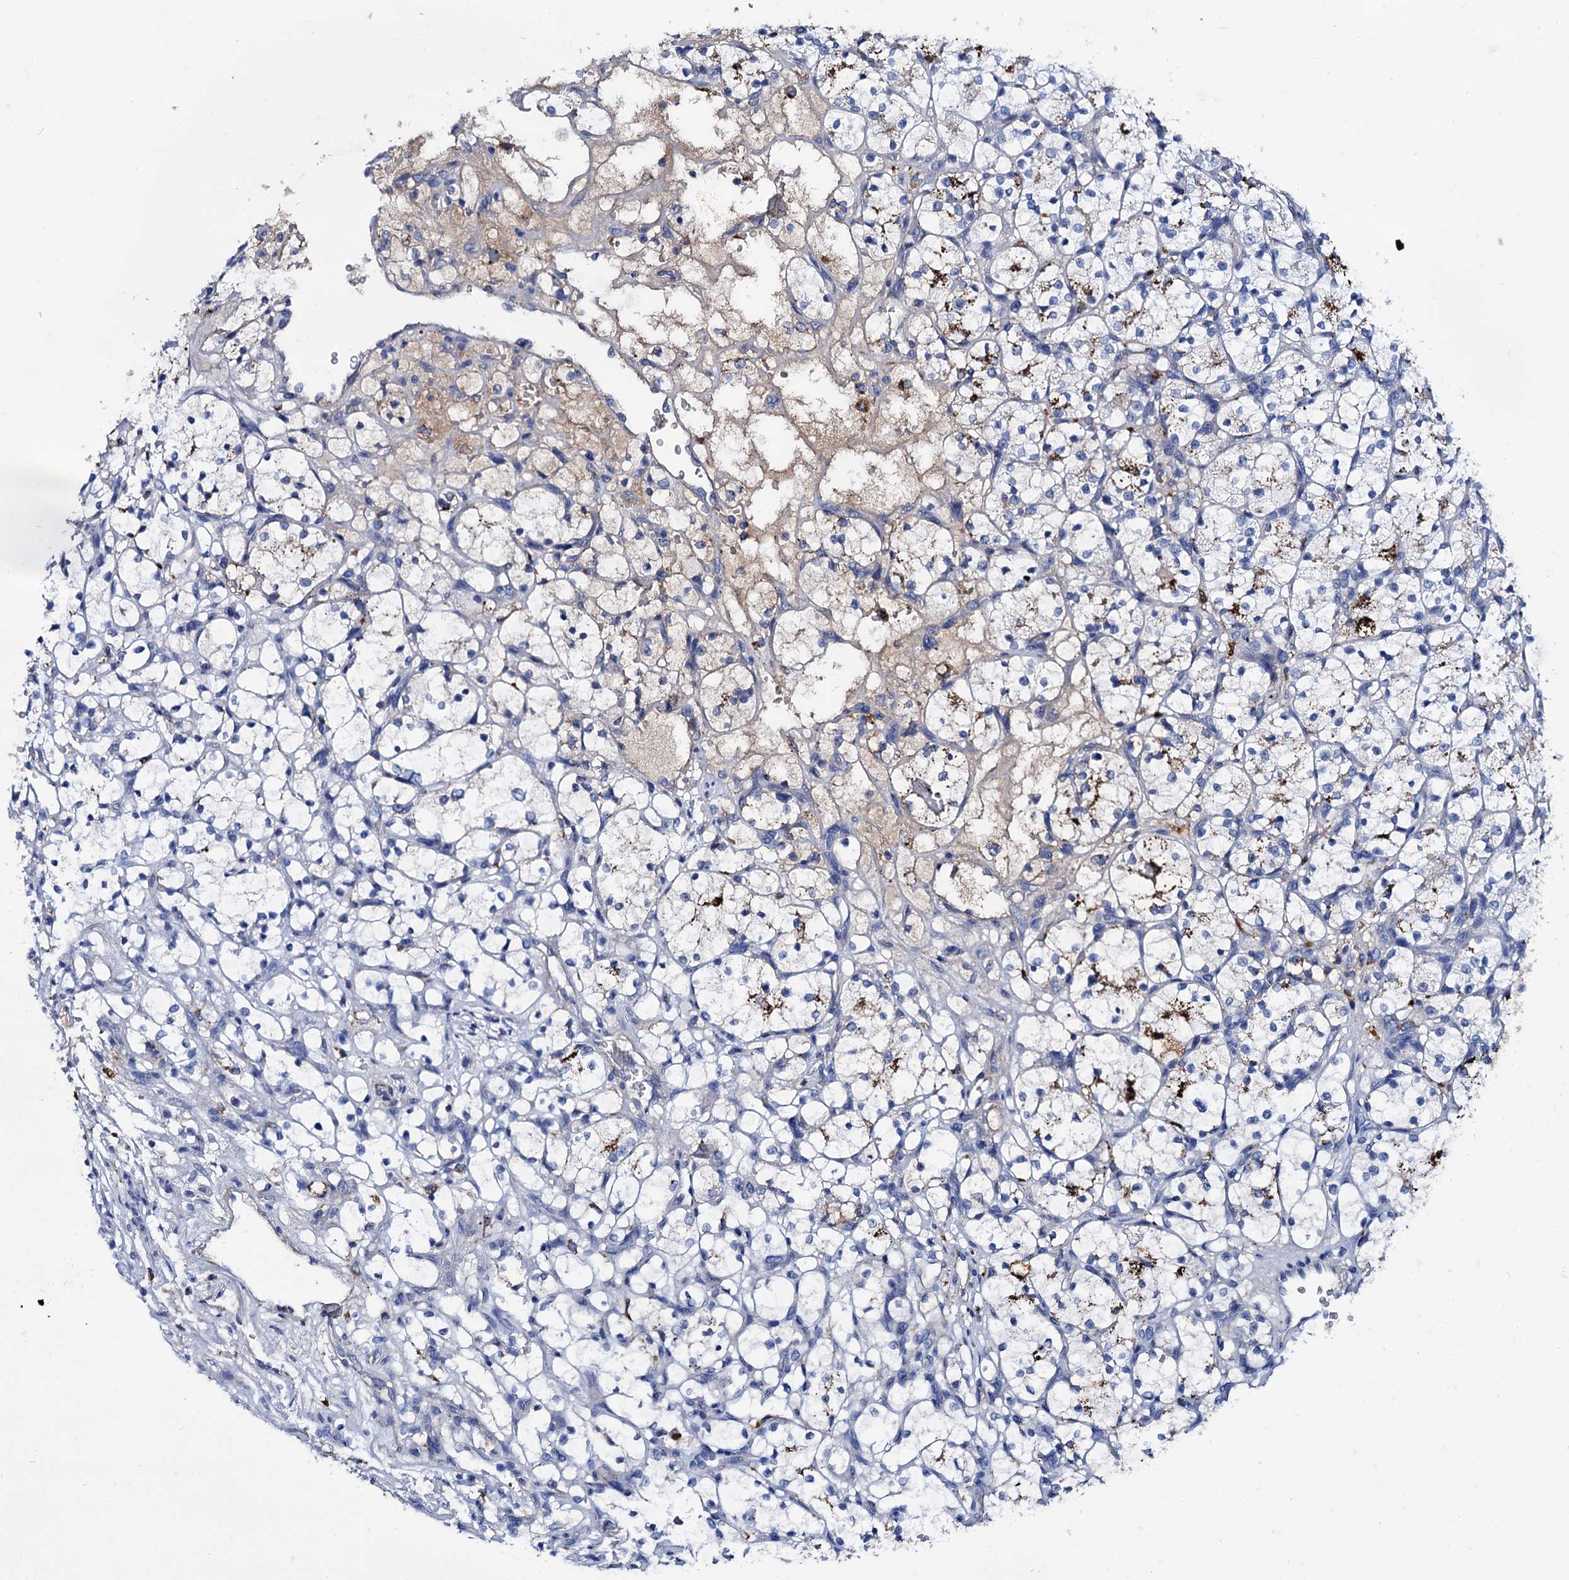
{"staining": {"intensity": "strong", "quantity": "<25%", "location": "cytoplasmic/membranous"}, "tissue": "renal cancer", "cell_type": "Tumor cells", "image_type": "cancer", "snomed": [{"axis": "morphology", "description": "Adenocarcinoma, NOS"}, {"axis": "topography", "description": "Kidney"}], "caption": "Renal adenocarcinoma stained for a protein displays strong cytoplasmic/membranous positivity in tumor cells.", "gene": "APOD", "patient": {"sex": "female", "age": 69}}